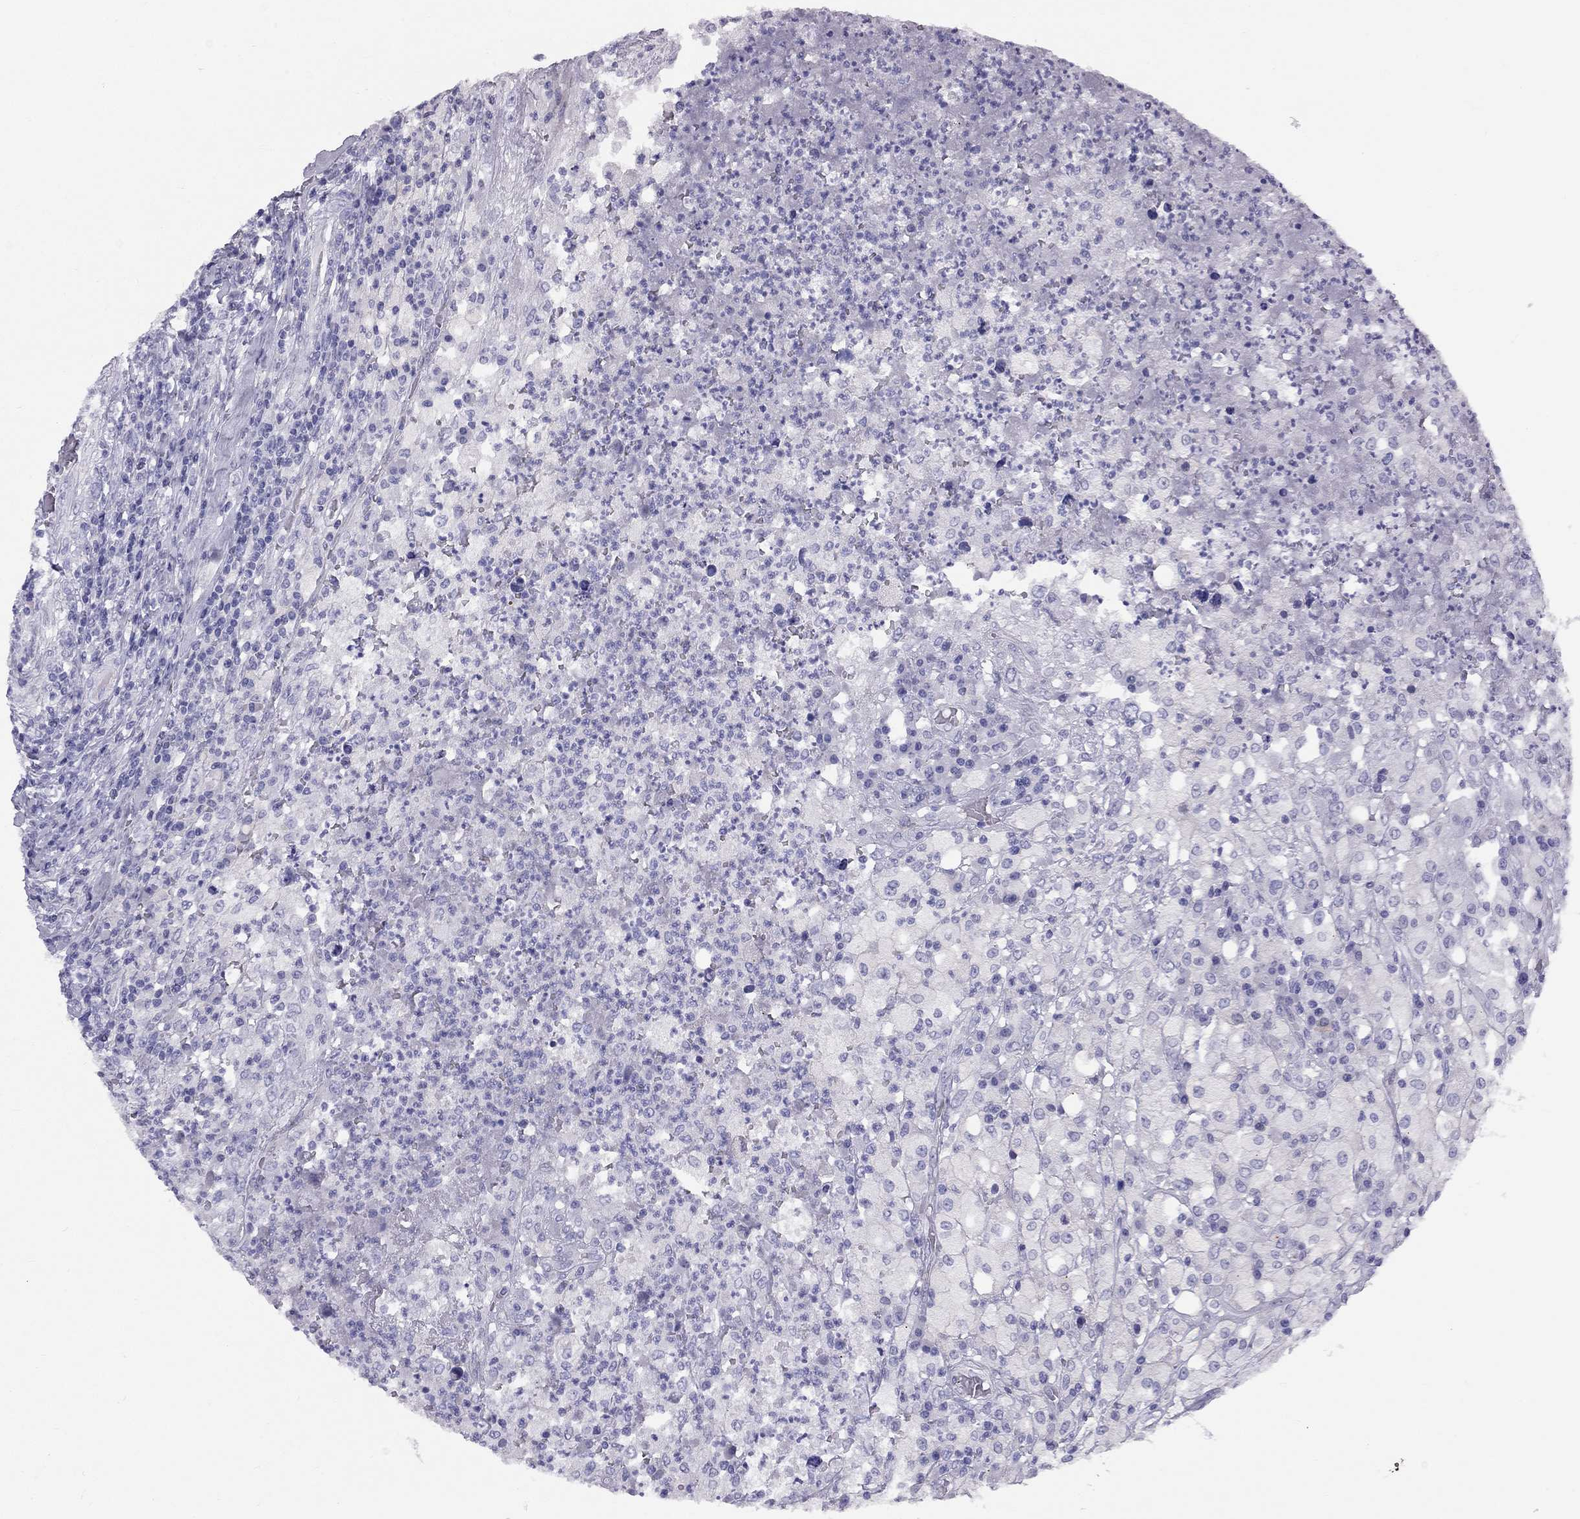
{"staining": {"intensity": "negative", "quantity": "none", "location": "none"}, "tissue": "testis cancer", "cell_type": "Tumor cells", "image_type": "cancer", "snomed": [{"axis": "morphology", "description": "Necrosis, NOS"}, {"axis": "morphology", "description": "Carcinoma, Embryonal, NOS"}, {"axis": "topography", "description": "Testis"}], "caption": "Tumor cells show no significant protein positivity in embryonal carcinoma (testis). (Immunohistochemistry (ihc), brightfield microscopy, high magnification).", "gene": "FSCN3", "patient": {"sex": "male", "age": 19}}